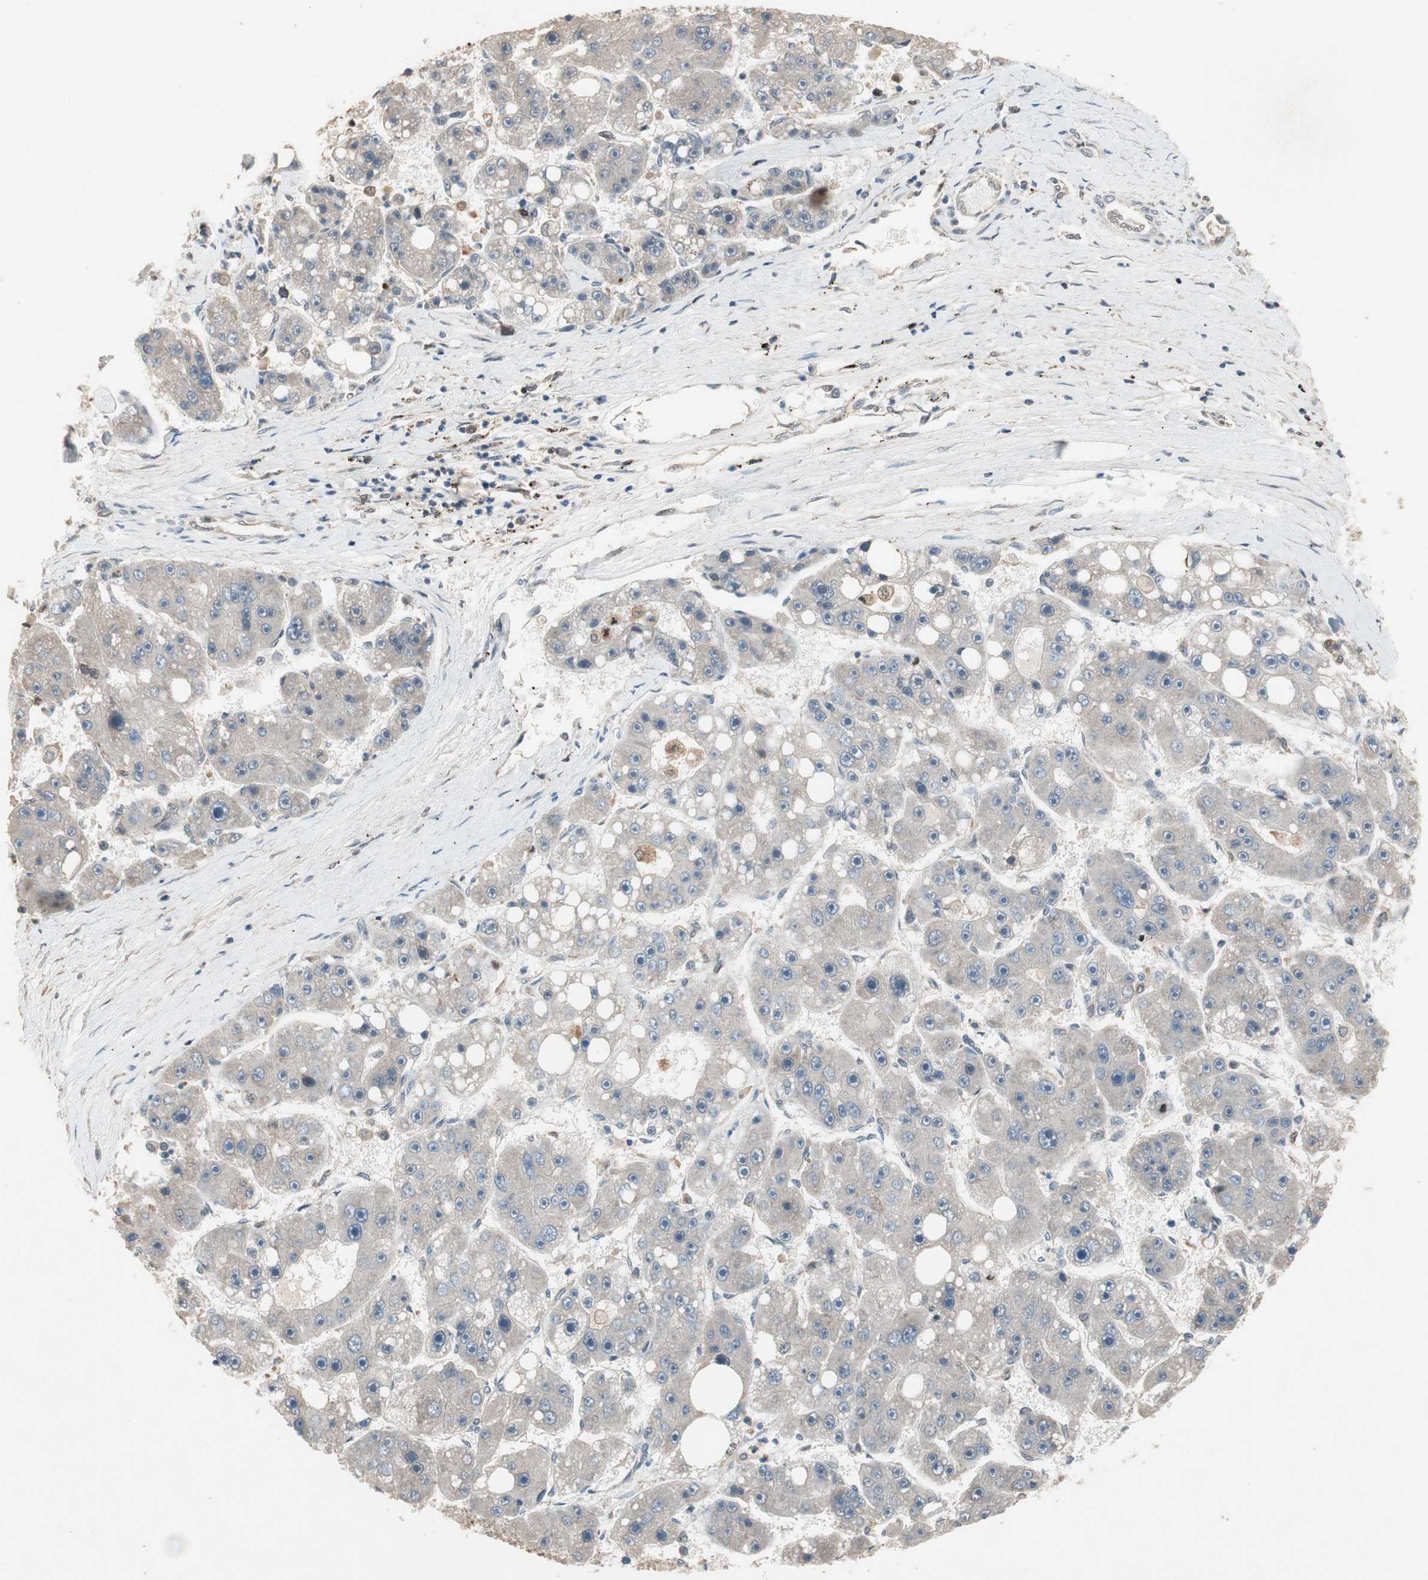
{"staining": {"intensity": "weak", "quantity": ">75%", "location": "cytoplasmic/membranous"}, "tissue": "liver cancer", "cell_type": "Tumor cells", "image_type": "cancer", "snomed": [{"axis": "morphology", "description": "Carcinoma, Hepatocellular, NOS"}, {"axis": "topography", "description": "Liver"}], "caption": "A micrograph of human hepatocellular carcinoma (liver) stained for a protein reveals weak cytoplasmic/membranous brown staining in tumor cells.", "gene": "GART", "patient": {"sex": "female", "age": 61}}